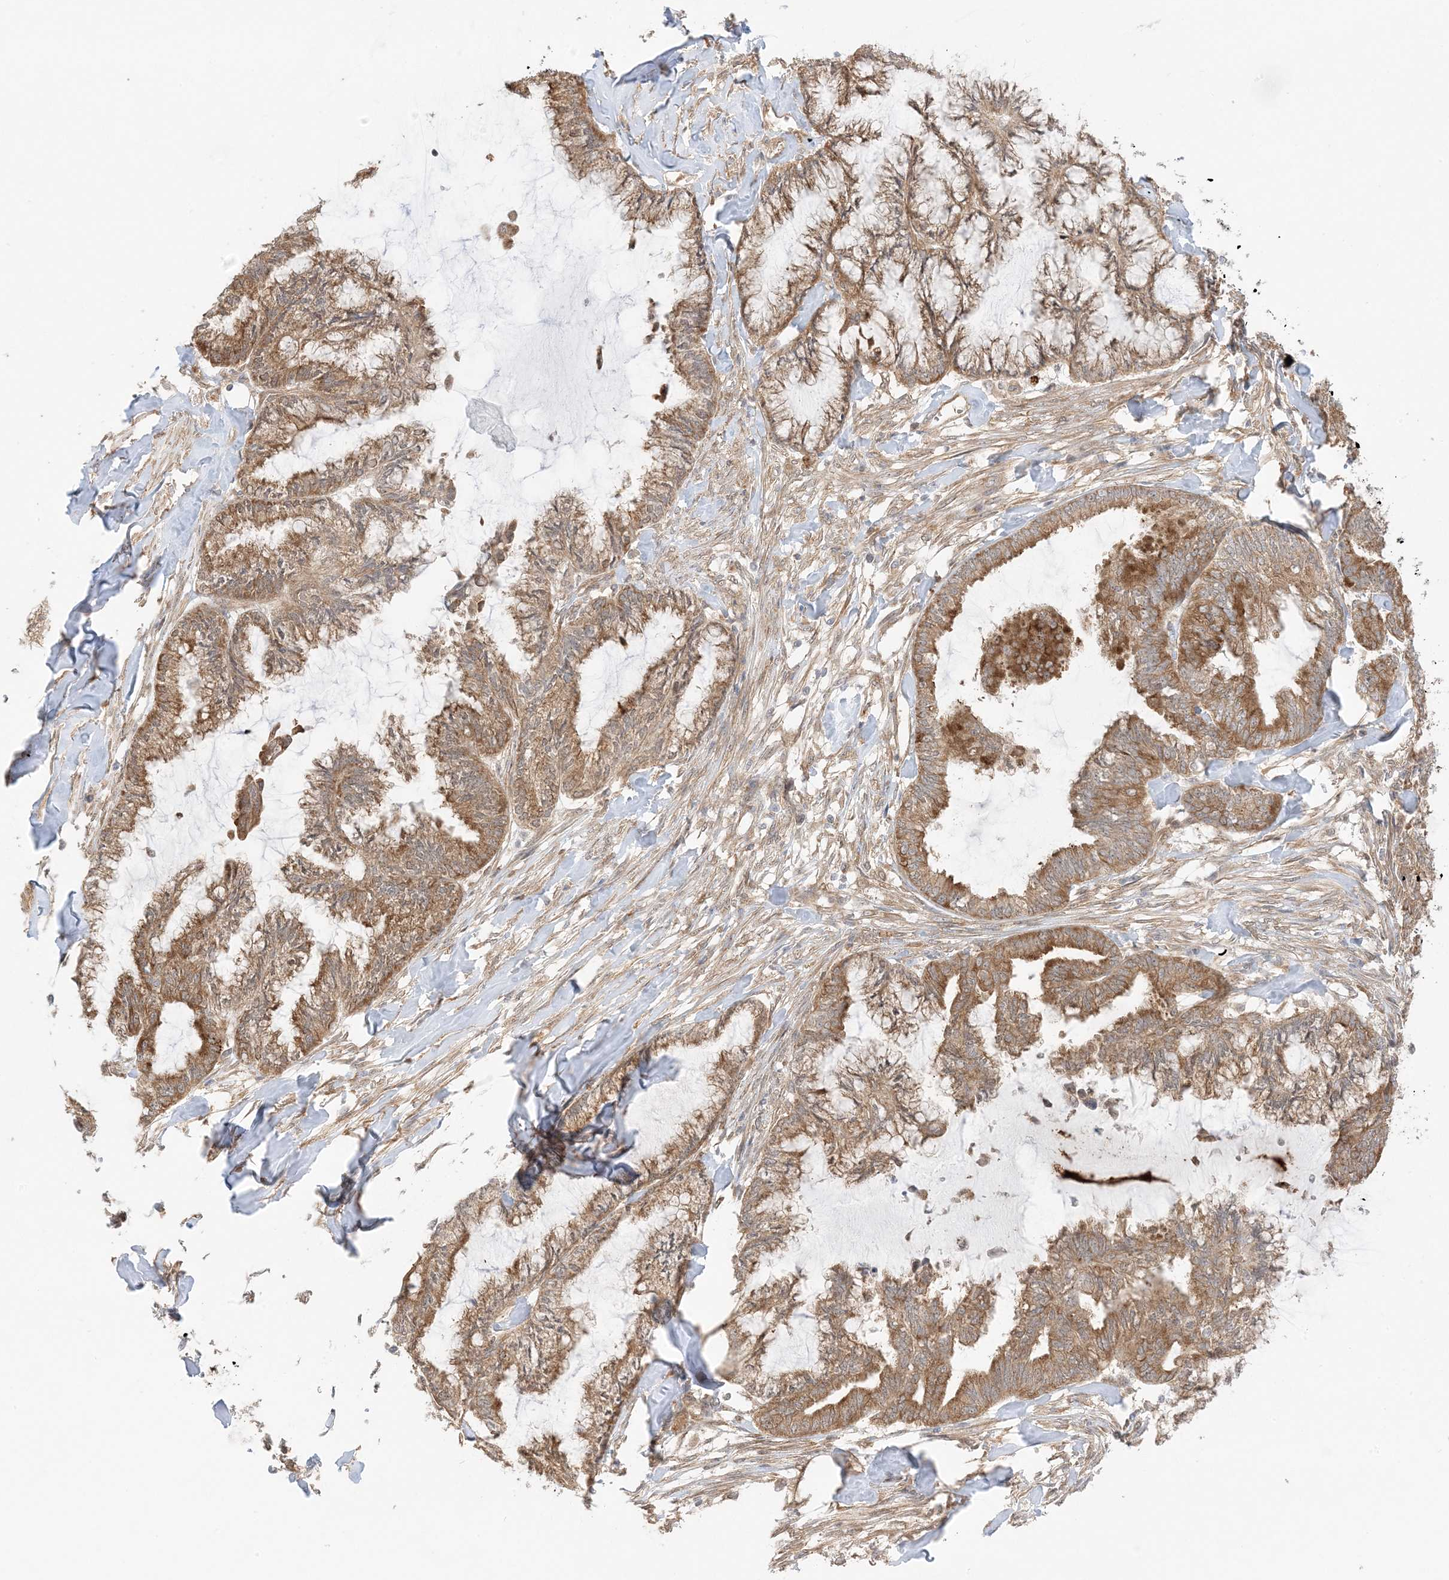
{"staining": {"intensity": "moderate", "quantity": ">75%", "location": "cytoplasmic/membranous"}, "tissue": "endometrial cancer", "cell_type": "Tumor cells", "image_type": "cancer", "snomed": [{"axis": "morphology", "description": "Adenocarcinoma, NOS"}, {"axis": "topography", "description": "Endometrium"}], "caption": "A medium amount of moderate cytoplasmic/membranous staining is seen in approximately >75% of tumor cells in endometrial cancer (adenocarcinoma) tissue.", "gene": "UBAP2L", "patient": {"sex": "female", "age": 86}}